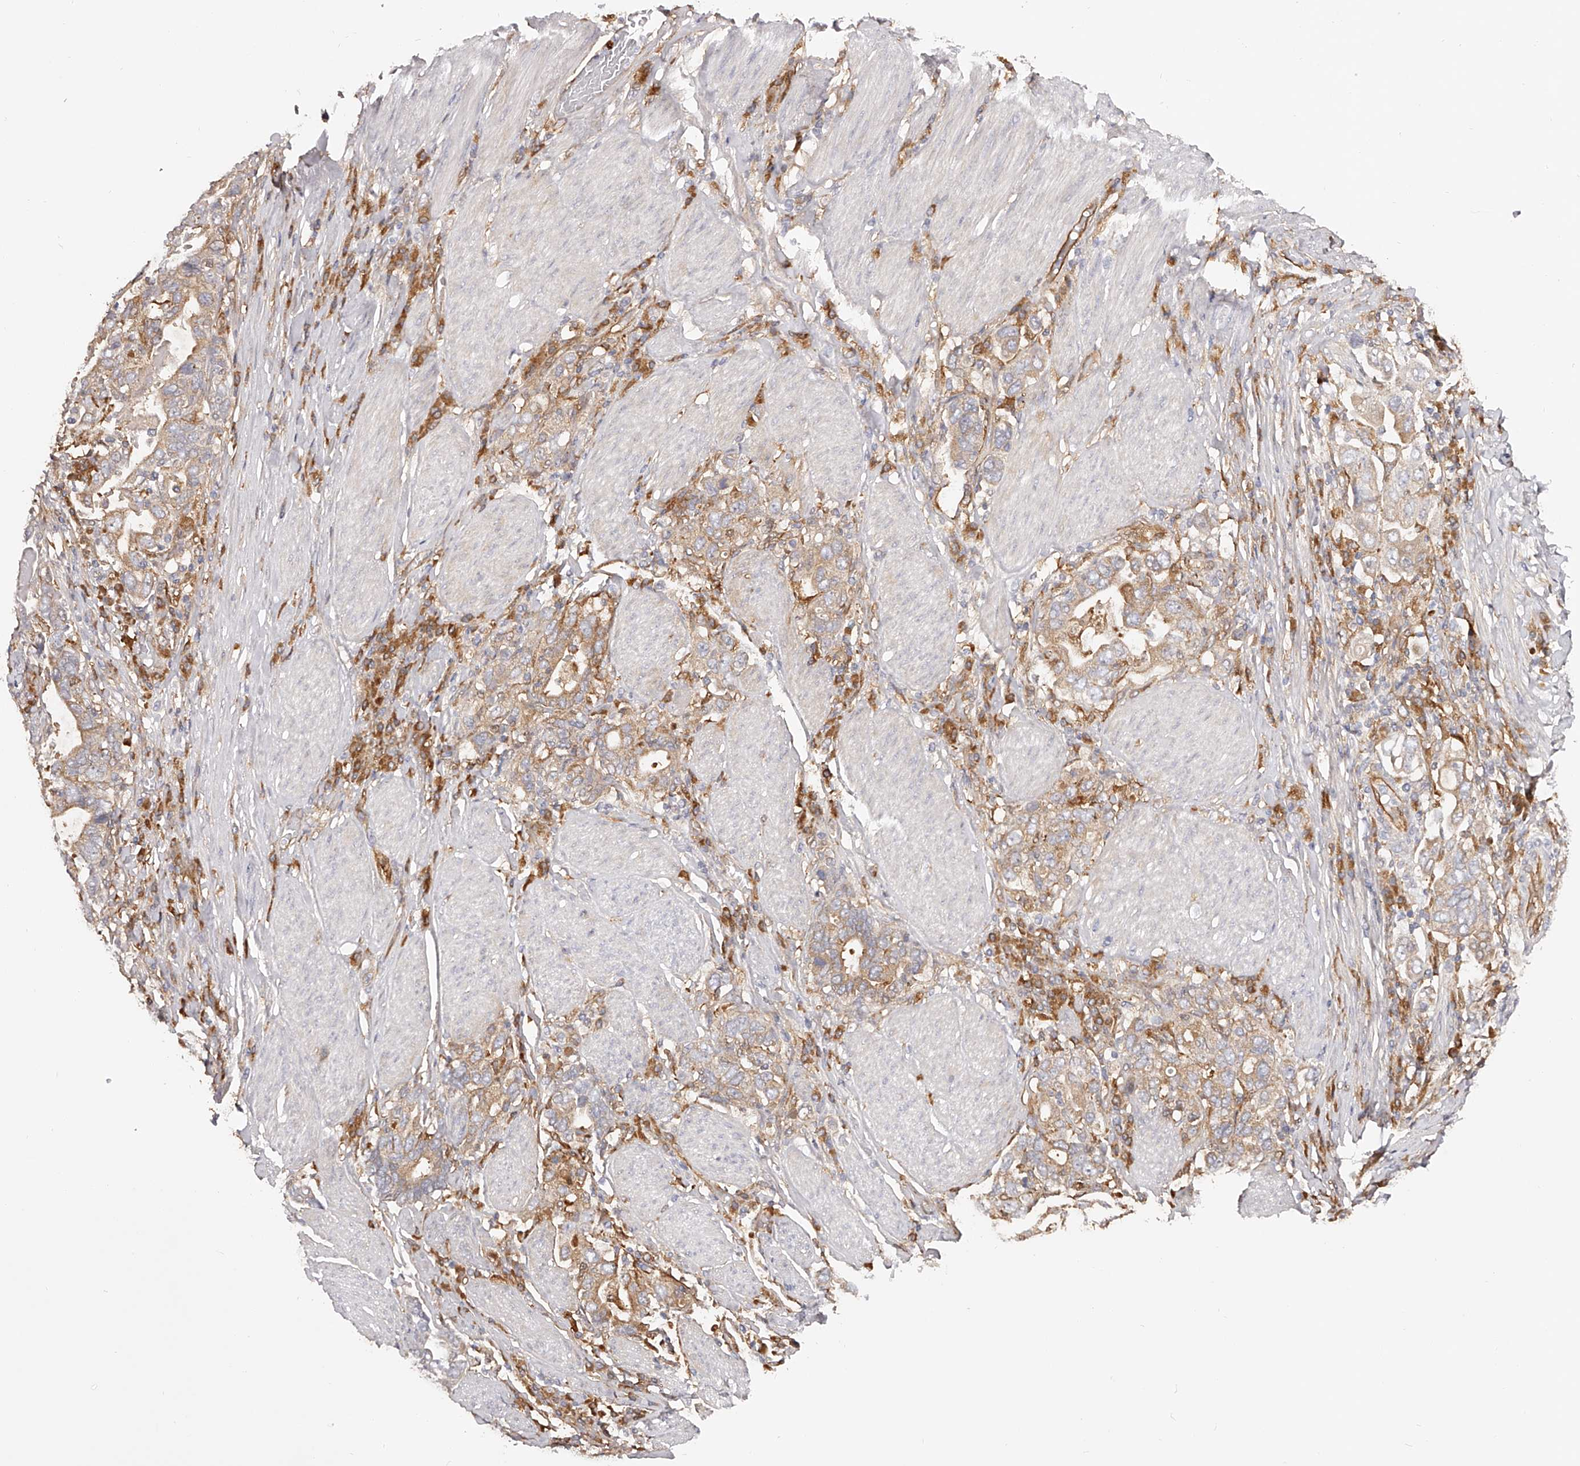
{"staining": {"intensity": "weak", "quantity": ">75%", "location": "cytoplasmic/membranous"}, "tissue": "stomach cancer", "cell_type": "Tumor cells", "image_type": "cancer", "snomed": [{"axis": "morphology", "description": "Adenocarcinoma, NOS"}, {"axis": "topography", "description": "Stomach, upper"}], "caption": "Weak cytoplasmic/membranous protein staining is present in approximately >75% of tumor cells in stomach cancer.", "gene": "LAP3", "patient": {"sex": "male", "age": 62}}